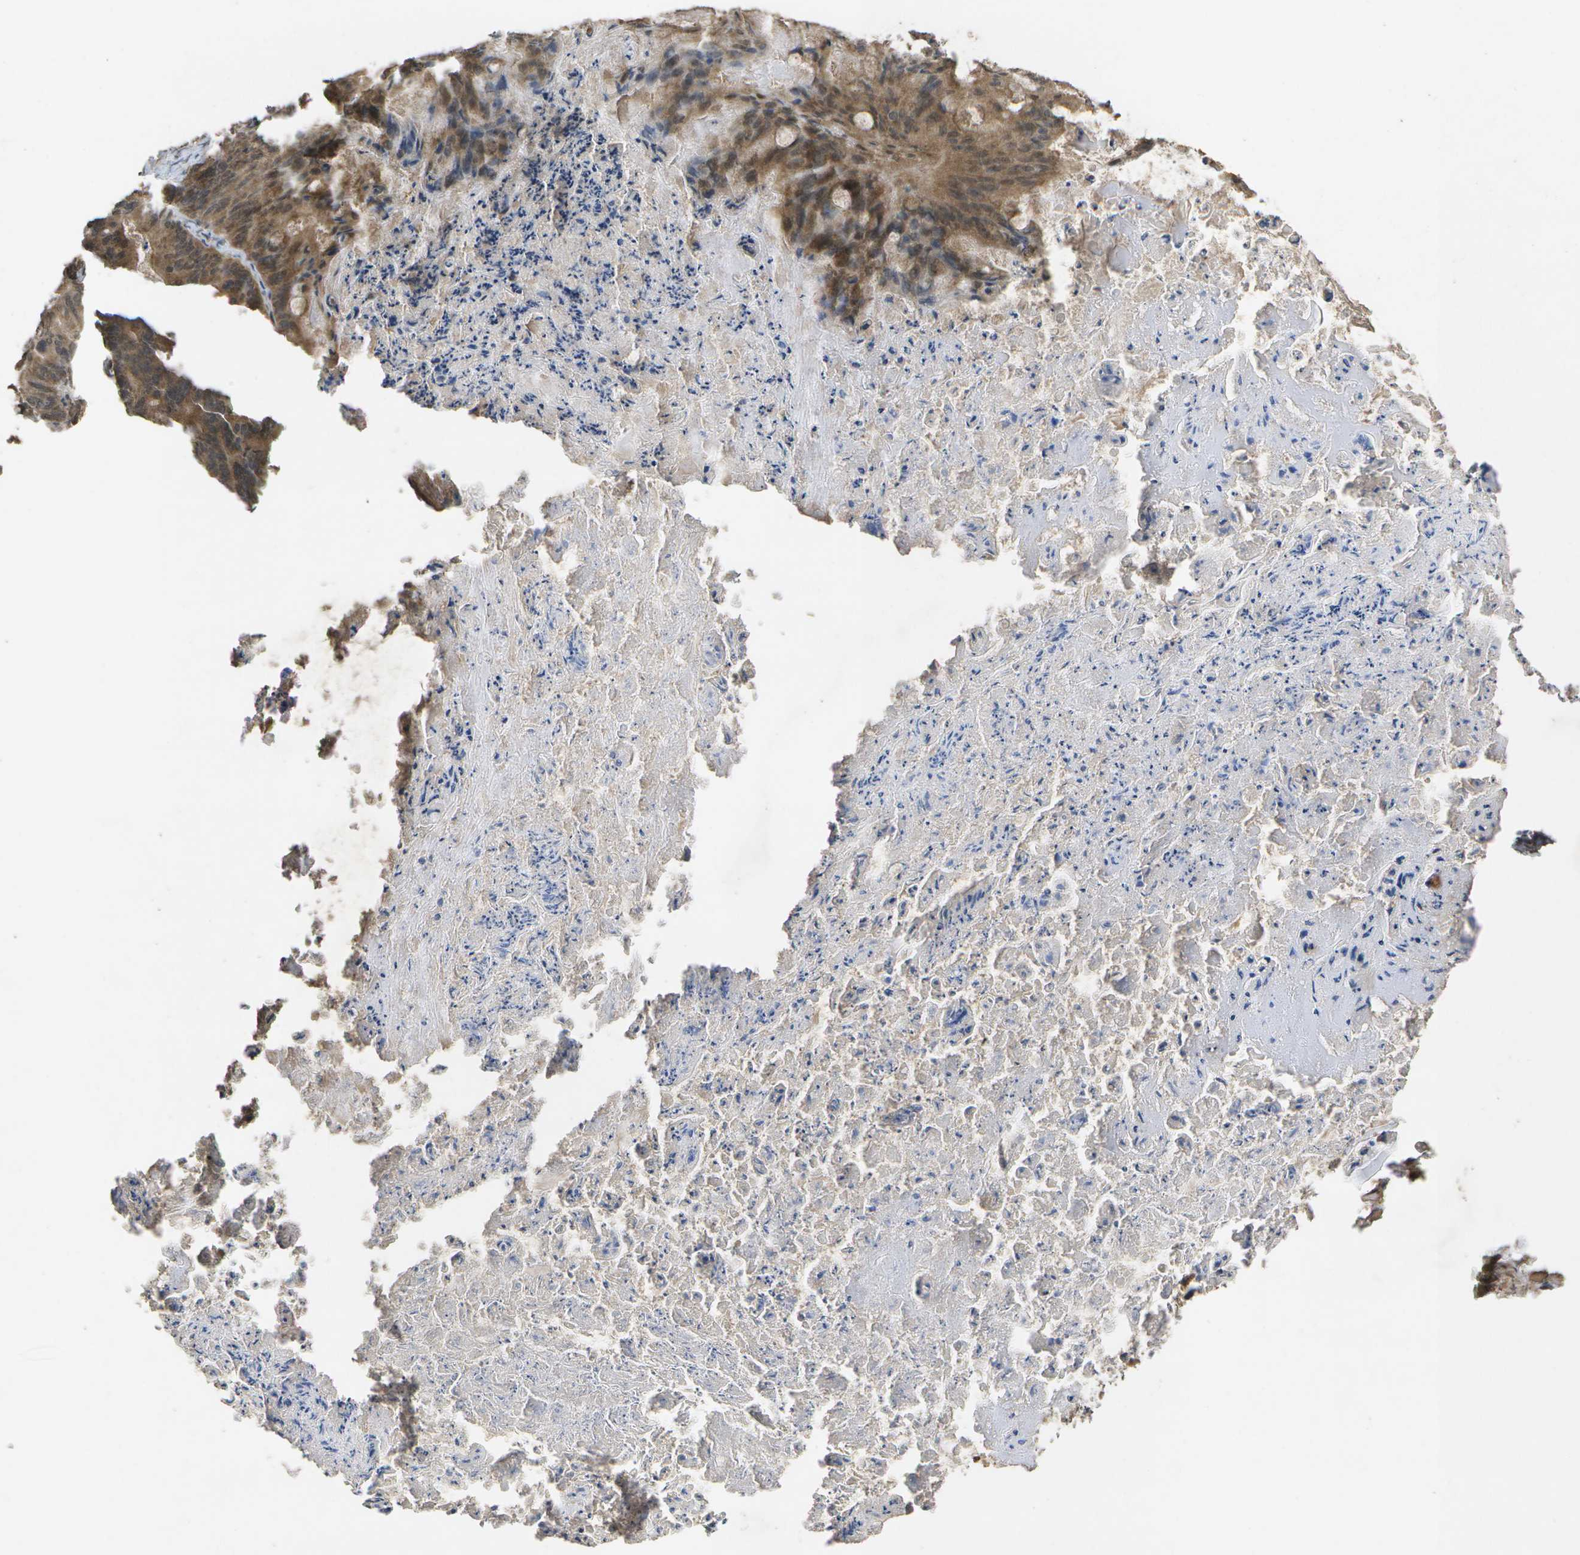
{"staining": {"intensity": "moderate", "quantity": ">75%", "location": "cytoplasmic/membranous"}, "tissue": "ovarian cancer", "cell_type": "Tumor cells", "image_type": "cancer", "snomed": [{"axis": "morphology", "description": "Cystadenocarcinoma, mucinous, NOS"}, {"axis": "topography", "description": "Ovary"}], "caption": "Protein staining by immunohistochemistry reveals moderate cytoplasmic/membranous expression in approximately >75% of tumor cells in ovarian cancer.", "gene": "ALAS1", "patient": {"sex": "female", "age": 37}}